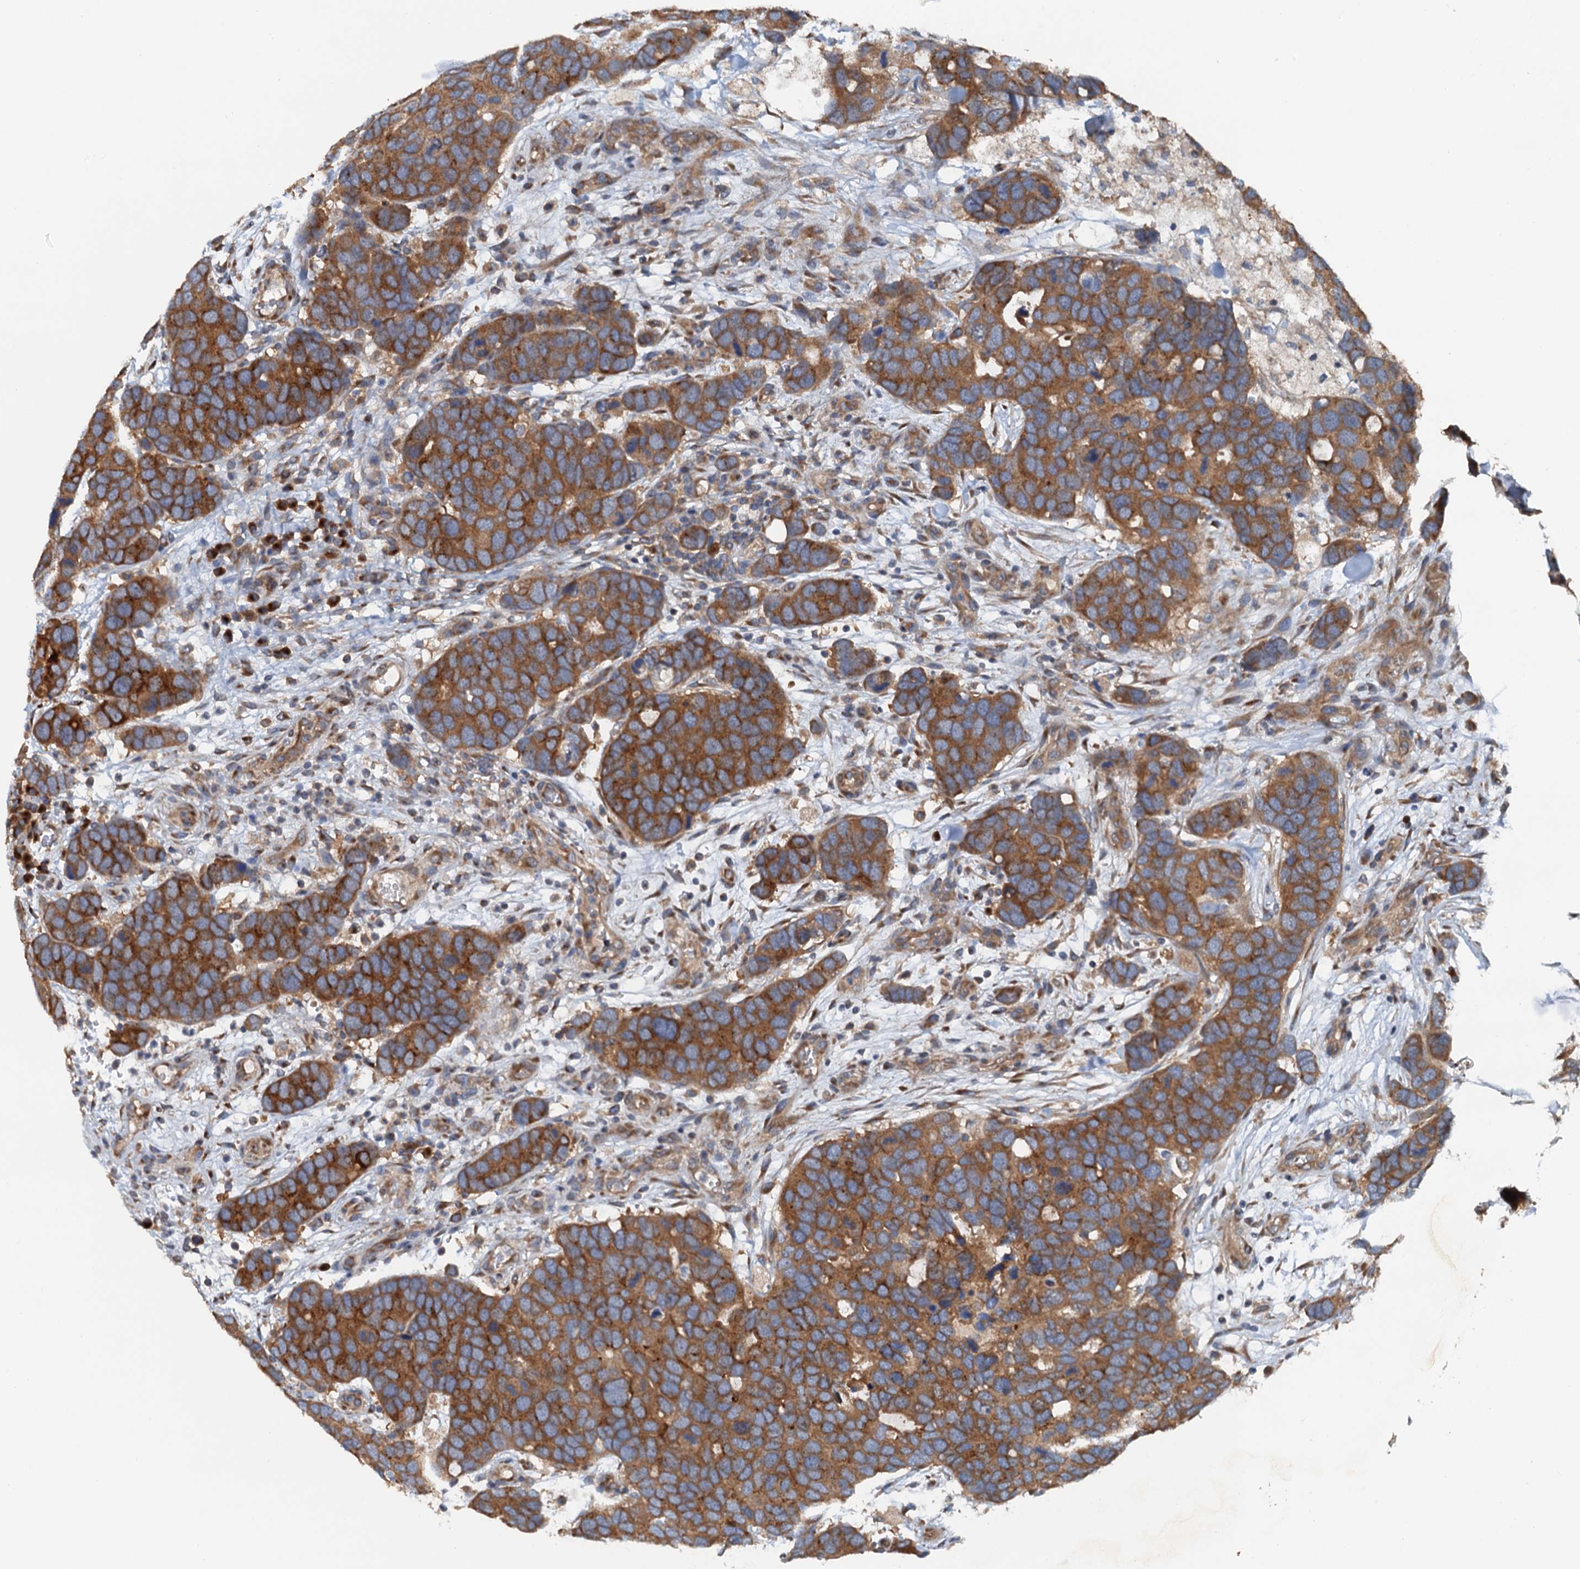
{"staining": {"intensity": "moderate", "quantity": ">75%", "location": "cytoplasmic/membranous"}, "tissue": "breast cancer", "cell_type": "Tumor cells", "image_type": "cancer", "snomed": [{"axis": "morphology", "description": "Duct carcinoma"}, {"axis": "topography", "description": "Breast"}], "caption": "This histopathology image demonstrates immunohistochemistry staining of breast invasive ductal carcinoma, with medium moderate cytoplasmic/membranous staining in about >75% of tumor cells.", "gene": "COG3", "patient": {"sex": "female", "age": 83}}